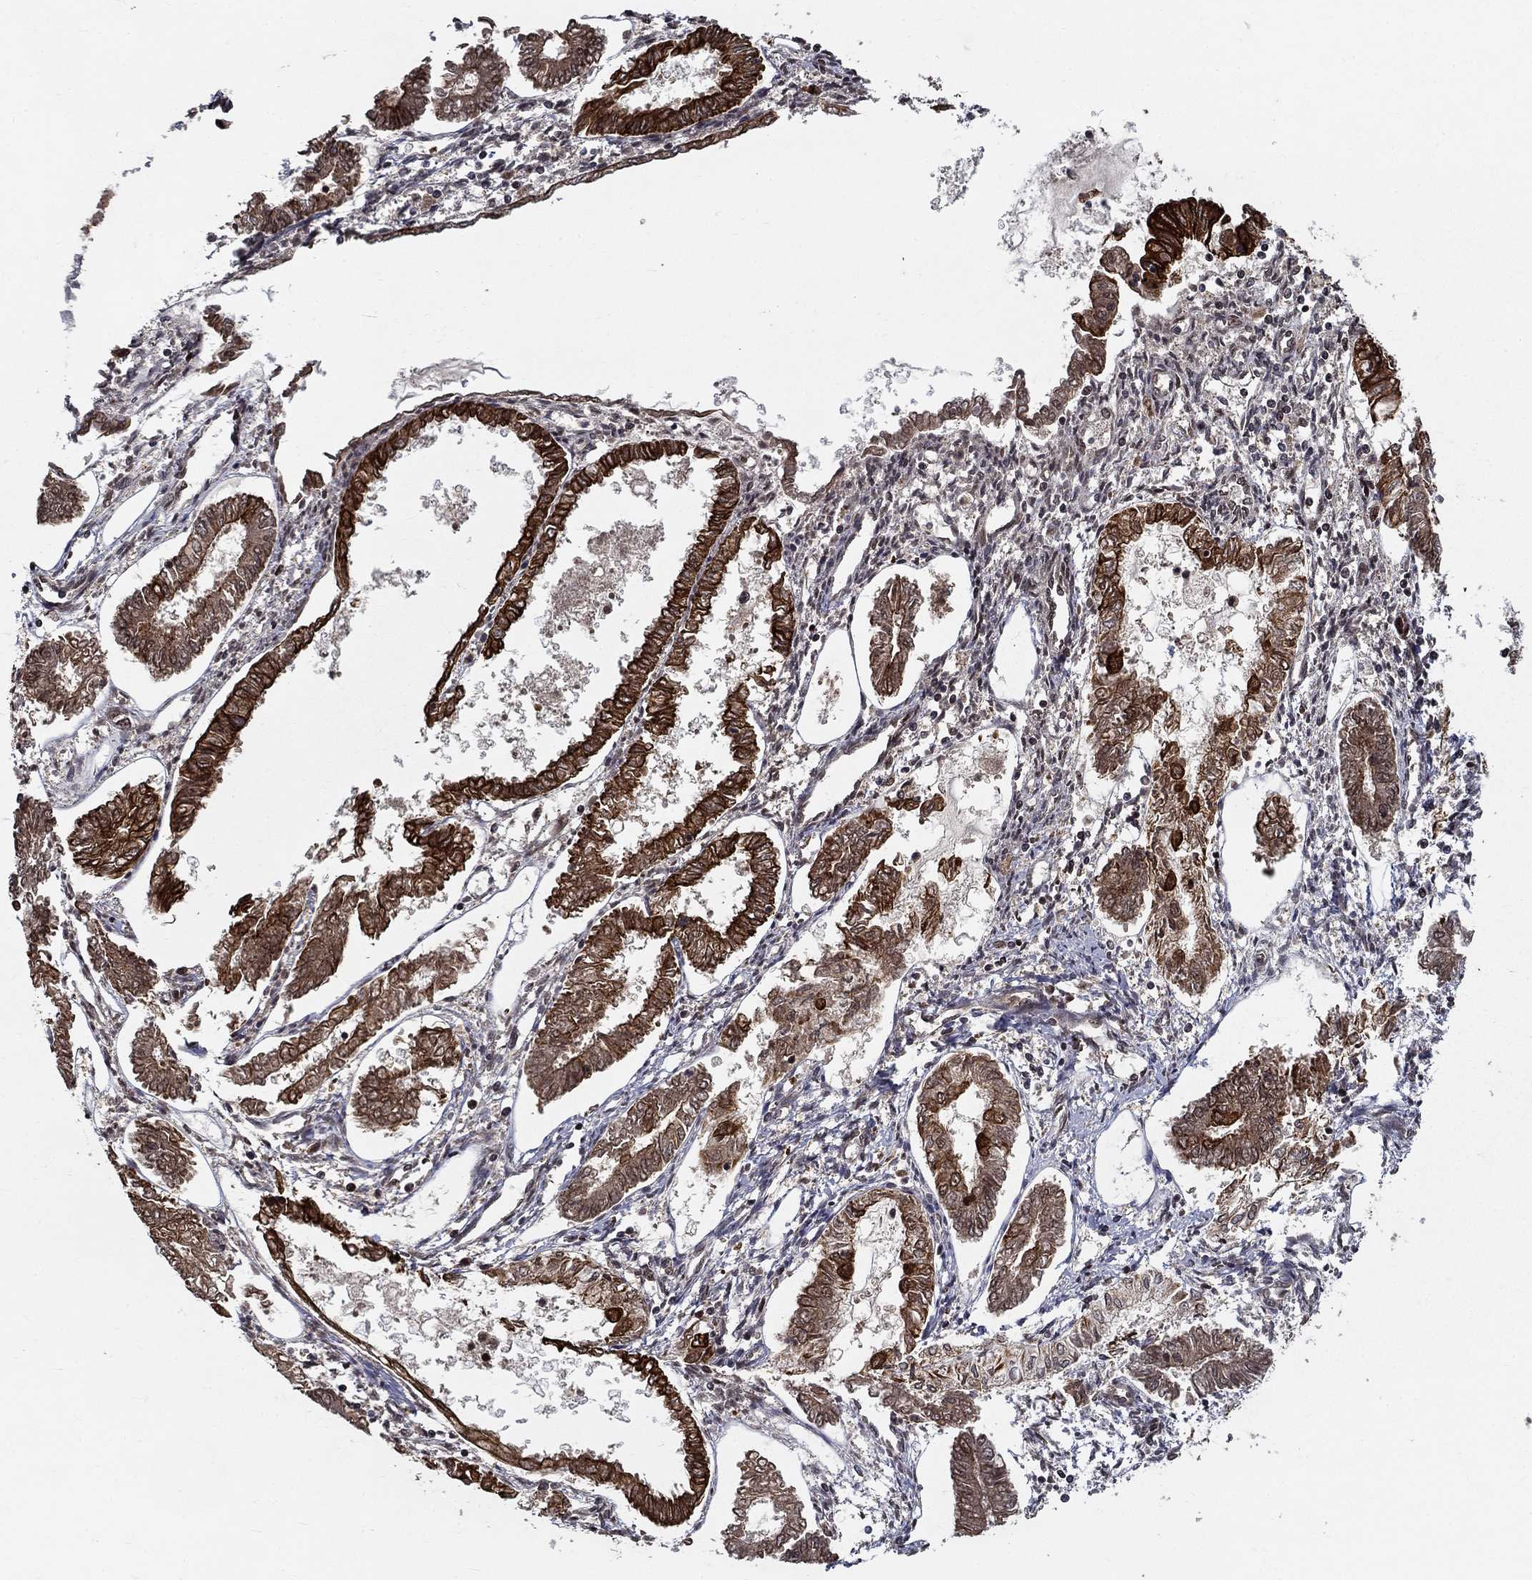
{"staining": {"intensity": "strong", "quantity": "25%-75%", "location": "cytoplasmic/membranous"}, "tissue": "endometrial cancer", "cell_type": "Tumor cells", "image_type": "cancer", "snomed": [{"axis": "morphology", "description": "Adenocarcinoma, NOS"}, {"axis": "topography", "description": "Endometrium"}], "caption": "Protein staining of adenocarcinoma (endometrial) tissue exhibits strong cytoplasmic/membranous expression in about 25%-75% of tumor cells.", "gene": "CDCA7L", "patient": {"sex": "female", "age": 68}}